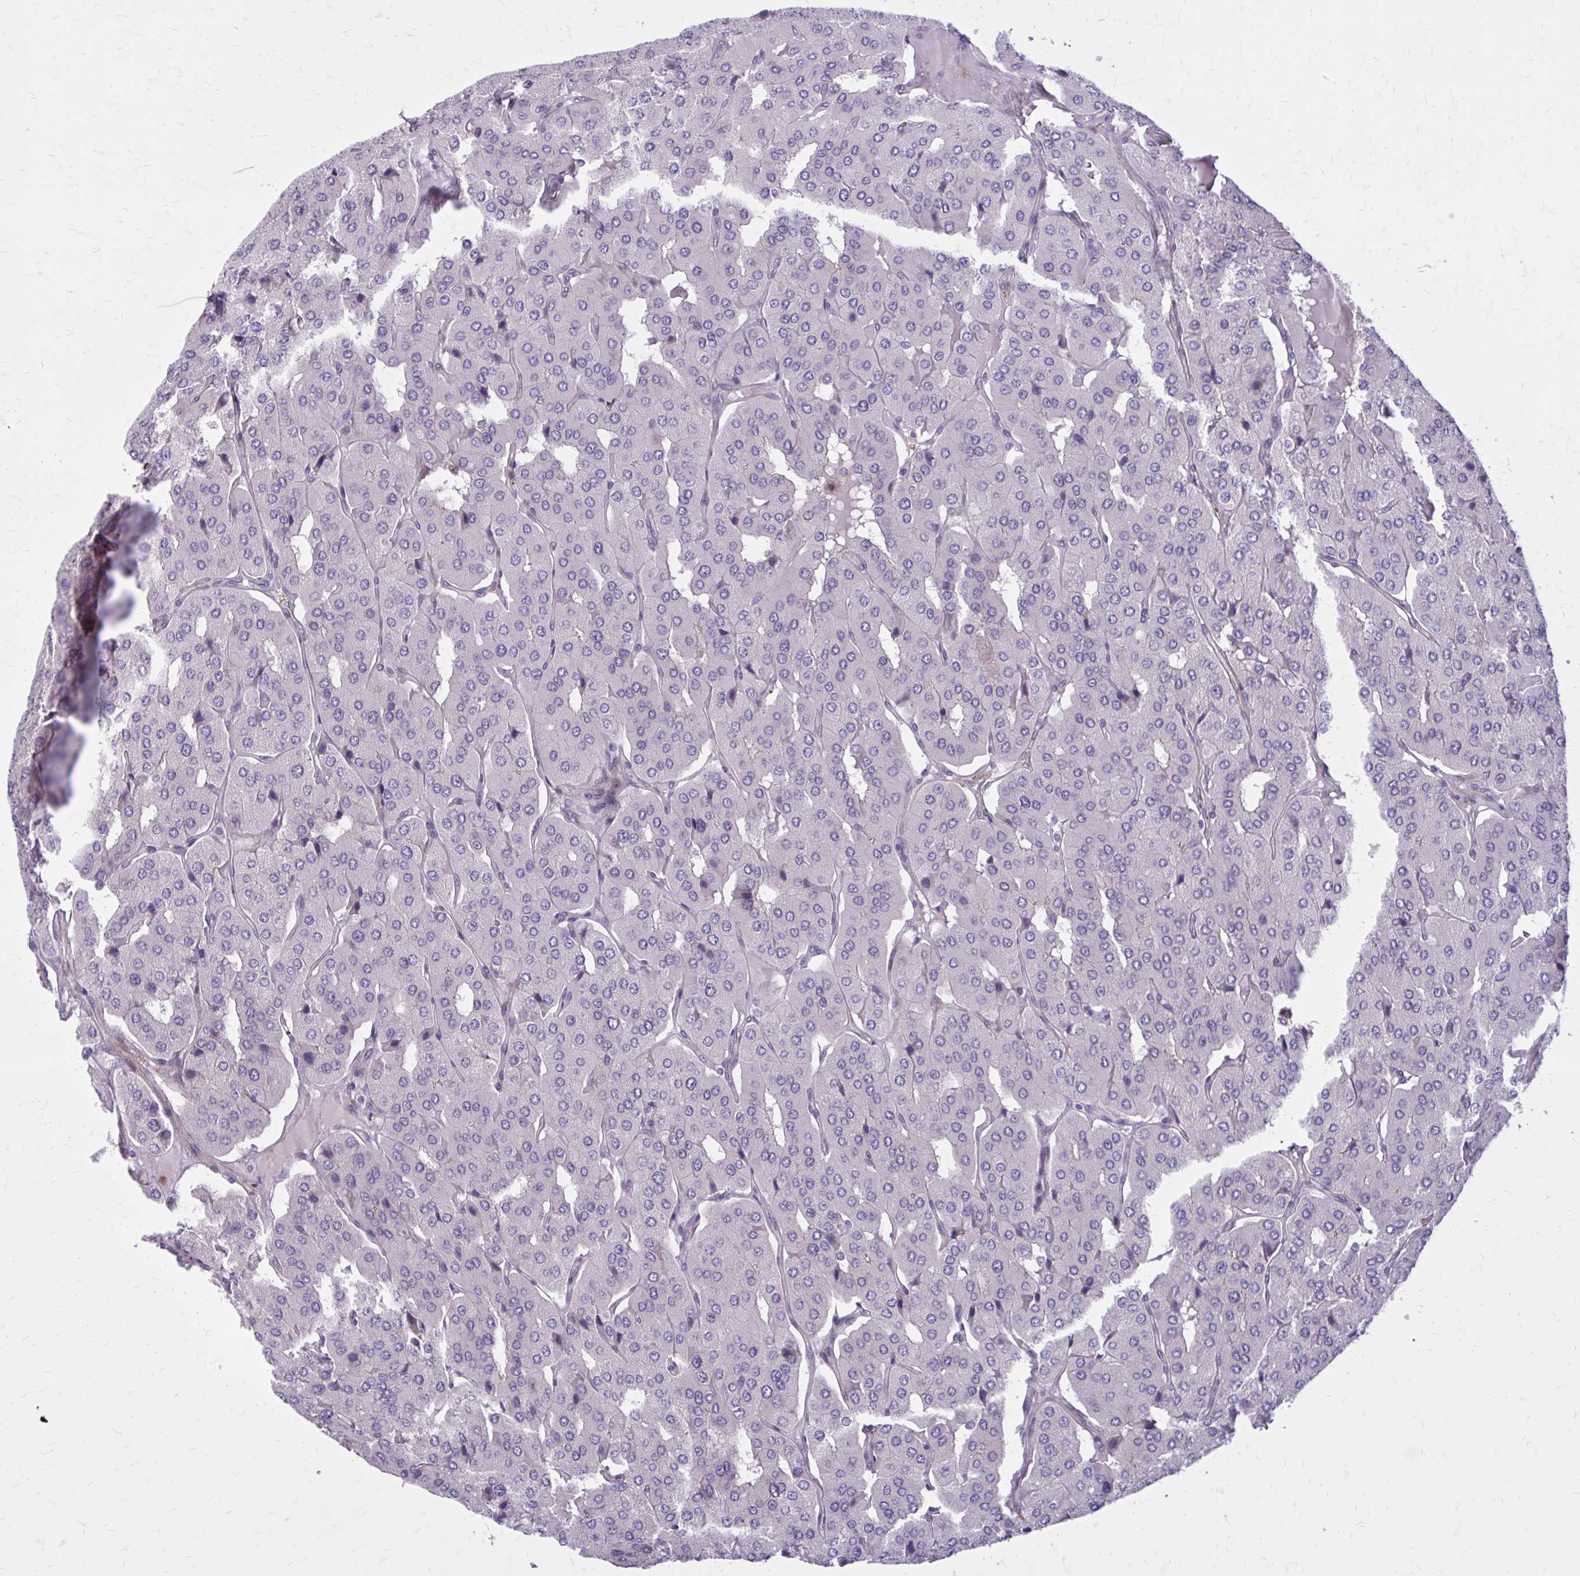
{"staining": {"intensity": "negative", "quantity": "none", "location": "none"}, "tissue": "parathyroid gland", "cell_type": "Glandular cells", "image_type": "normal", "snomed": [{"axis": "morphology", "description": "Normal tissue, NOS"}, {"axis": "morphology", "description": "Adenoma, NOS"}, {"axis": "topography", "description": "Parathyroid gland"}], "caption": "A micrograph of parathyroid gland stained for a protein demonstrates no brown staining in glandular cells. (Brightfield microscopy of DAB (3,3'-diaminobenzidine) immunohistochemistry at high magnification).", "gene": "FAP", "patient": {"sex": "female", "age": 86}}